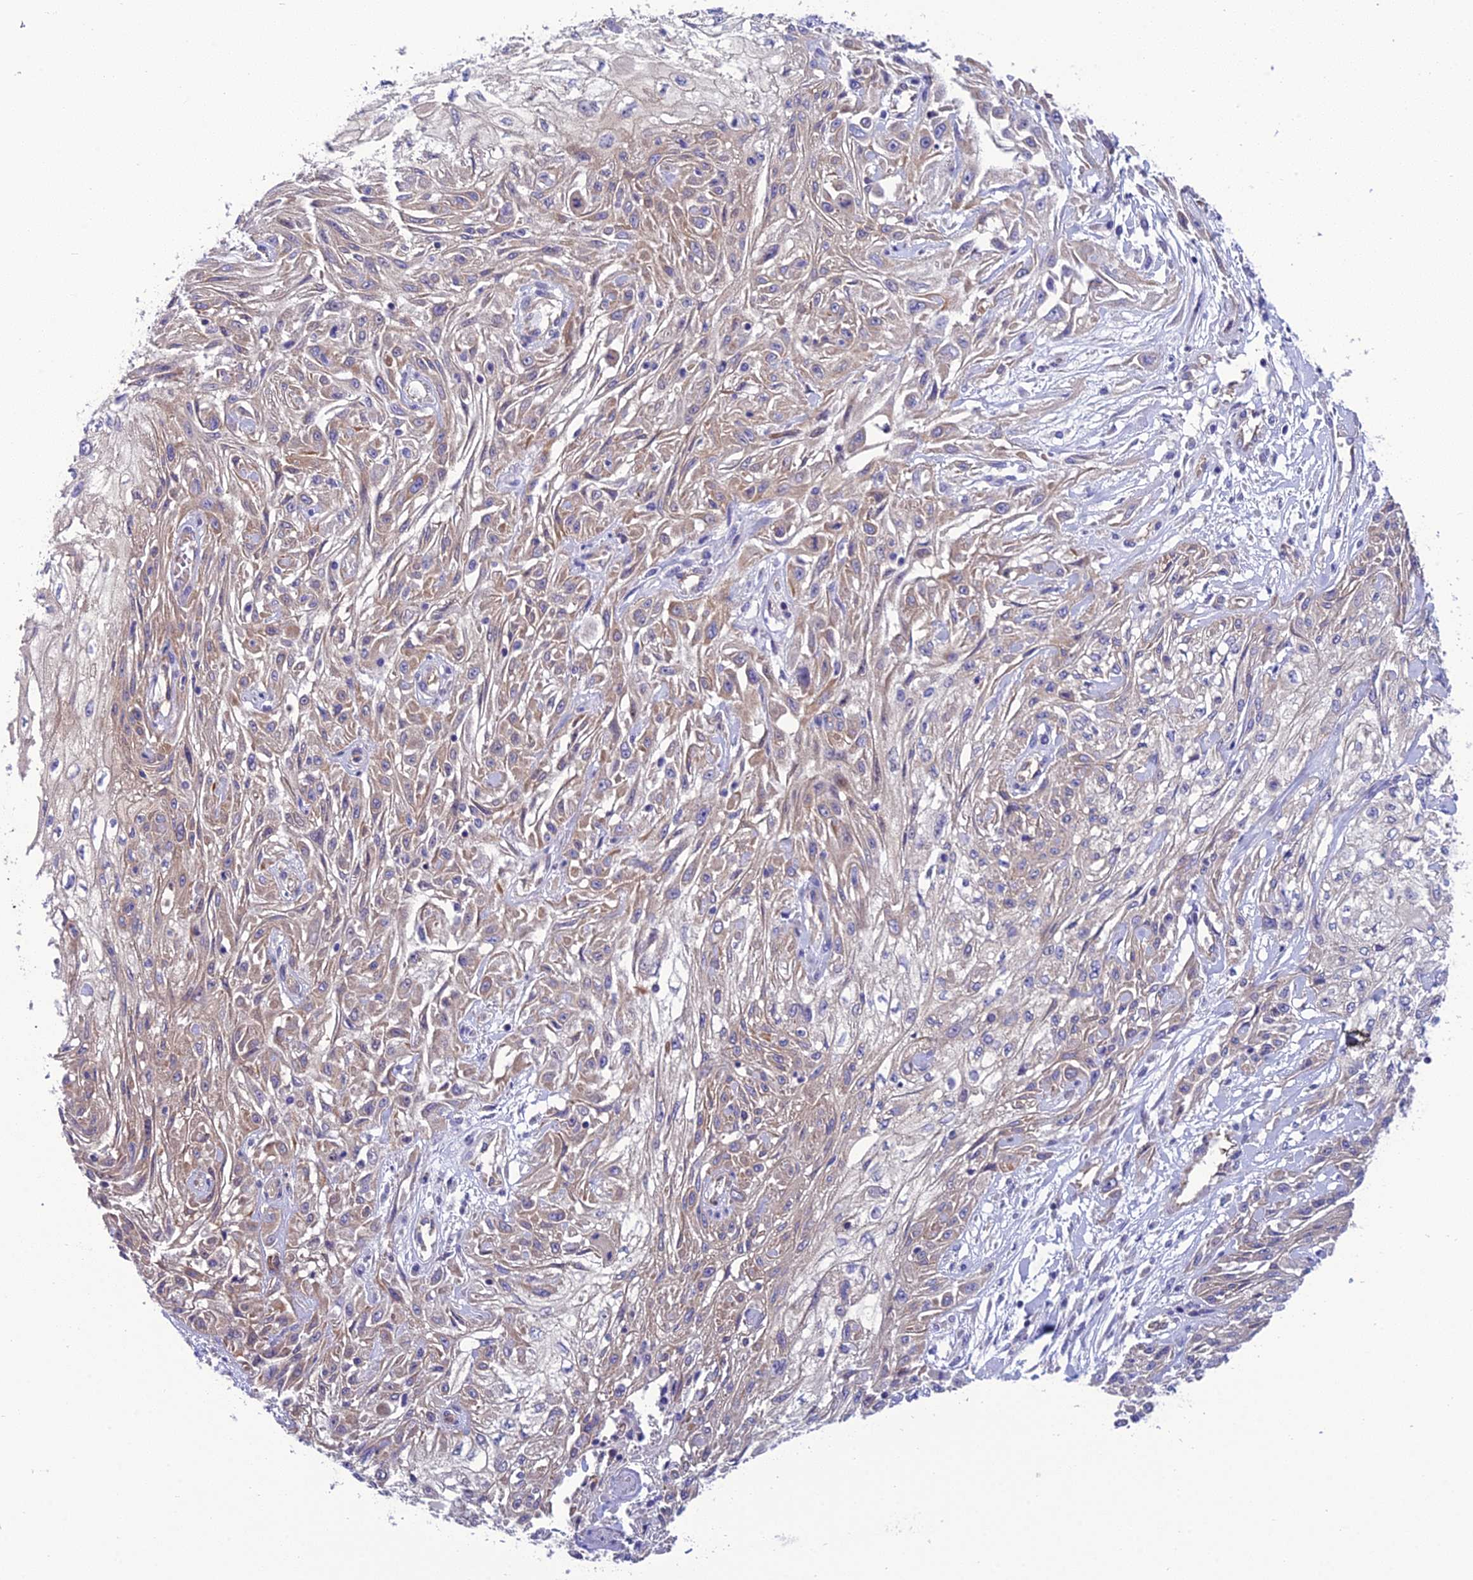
{"staining": {"intensity": "weak", "quantity": "<25%", "location": "cytoplasmic/membranous"}, "tissue": "skin cancer", "cell_type": "Tumor cells", "image_type": "cancer", "snomed": [{"axis": "morphology", "description": "Squamous cell carcinoma, NOS"}, {"axis": "morphology", "description": "Squamous cell carcinoma, metastatic, NOS"}, {"axis": "topography", "description": "Skin"}, {"axis": "topography", "description": "Lymph node"}], "caption": "An image of squamous cell carcinoma (skin) stained for a protein displays no brown staining in tumor cells. (Immunohistochemistry (ihc), brightfield microscopy, high magnification).", "gene": "PPFIA3", "patient": {"sex": "male", "age": 75}}